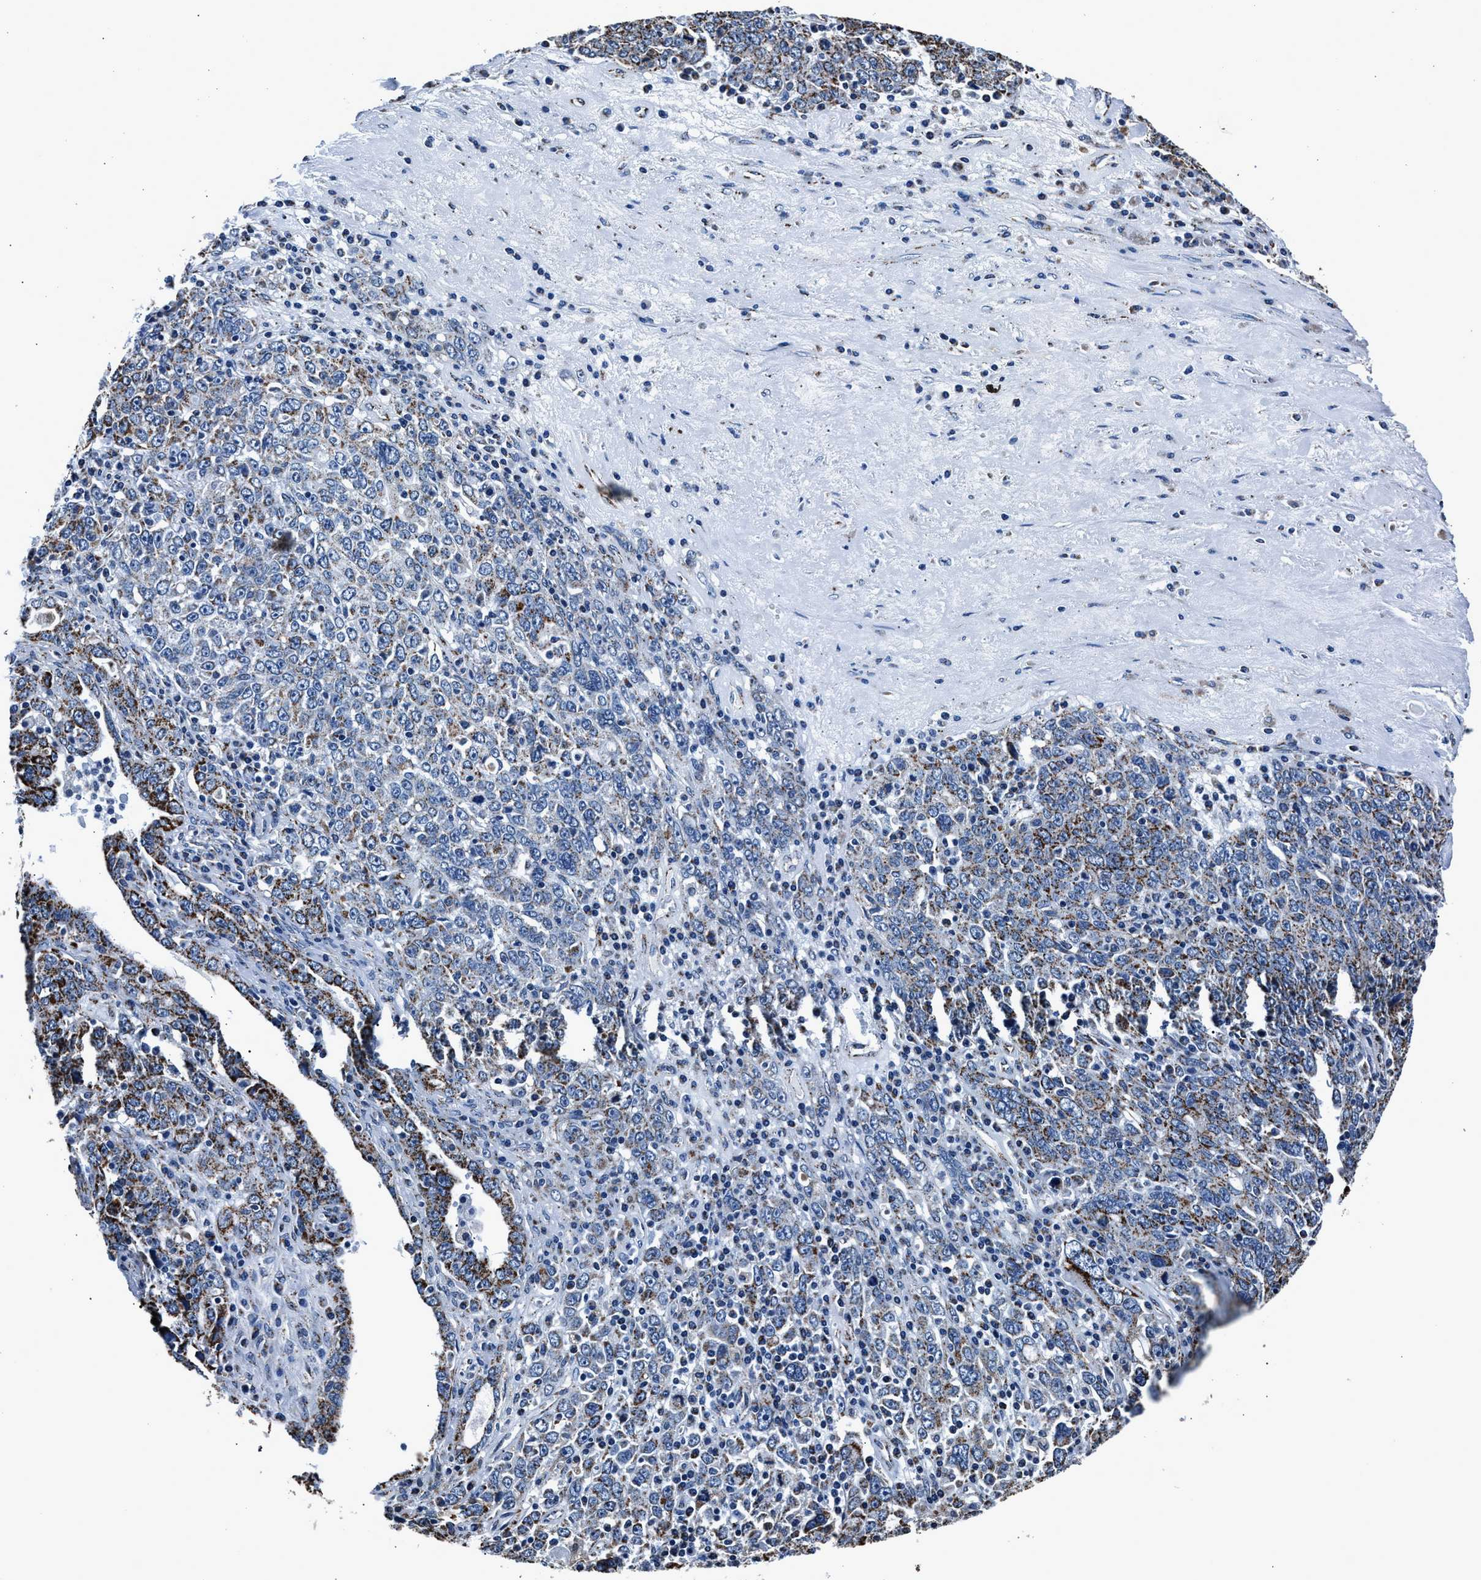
{"staining": {"intensity": "moderate", "quantity": "25%-75%", "location": "cytoplasmic/membranous"}, "tissue": "ovarian cancer", "cell_type": "Tumor cells", "image_type": "cancer", "snomed": [{"axis": "morphology", "description": "Carcinoma, endometroid"}, {"axis": "topography", "description": "Ovary"}], "caption": "Immunohistochemical staining of endometroid carcinoma (ovarian) reveals medium levels of moderate cytoplasmic/membranous protein expression in approximately 25%-75% of tumor cells.", "gene": "HIBADH", "patient": {"sex": "female", "age": 62}}